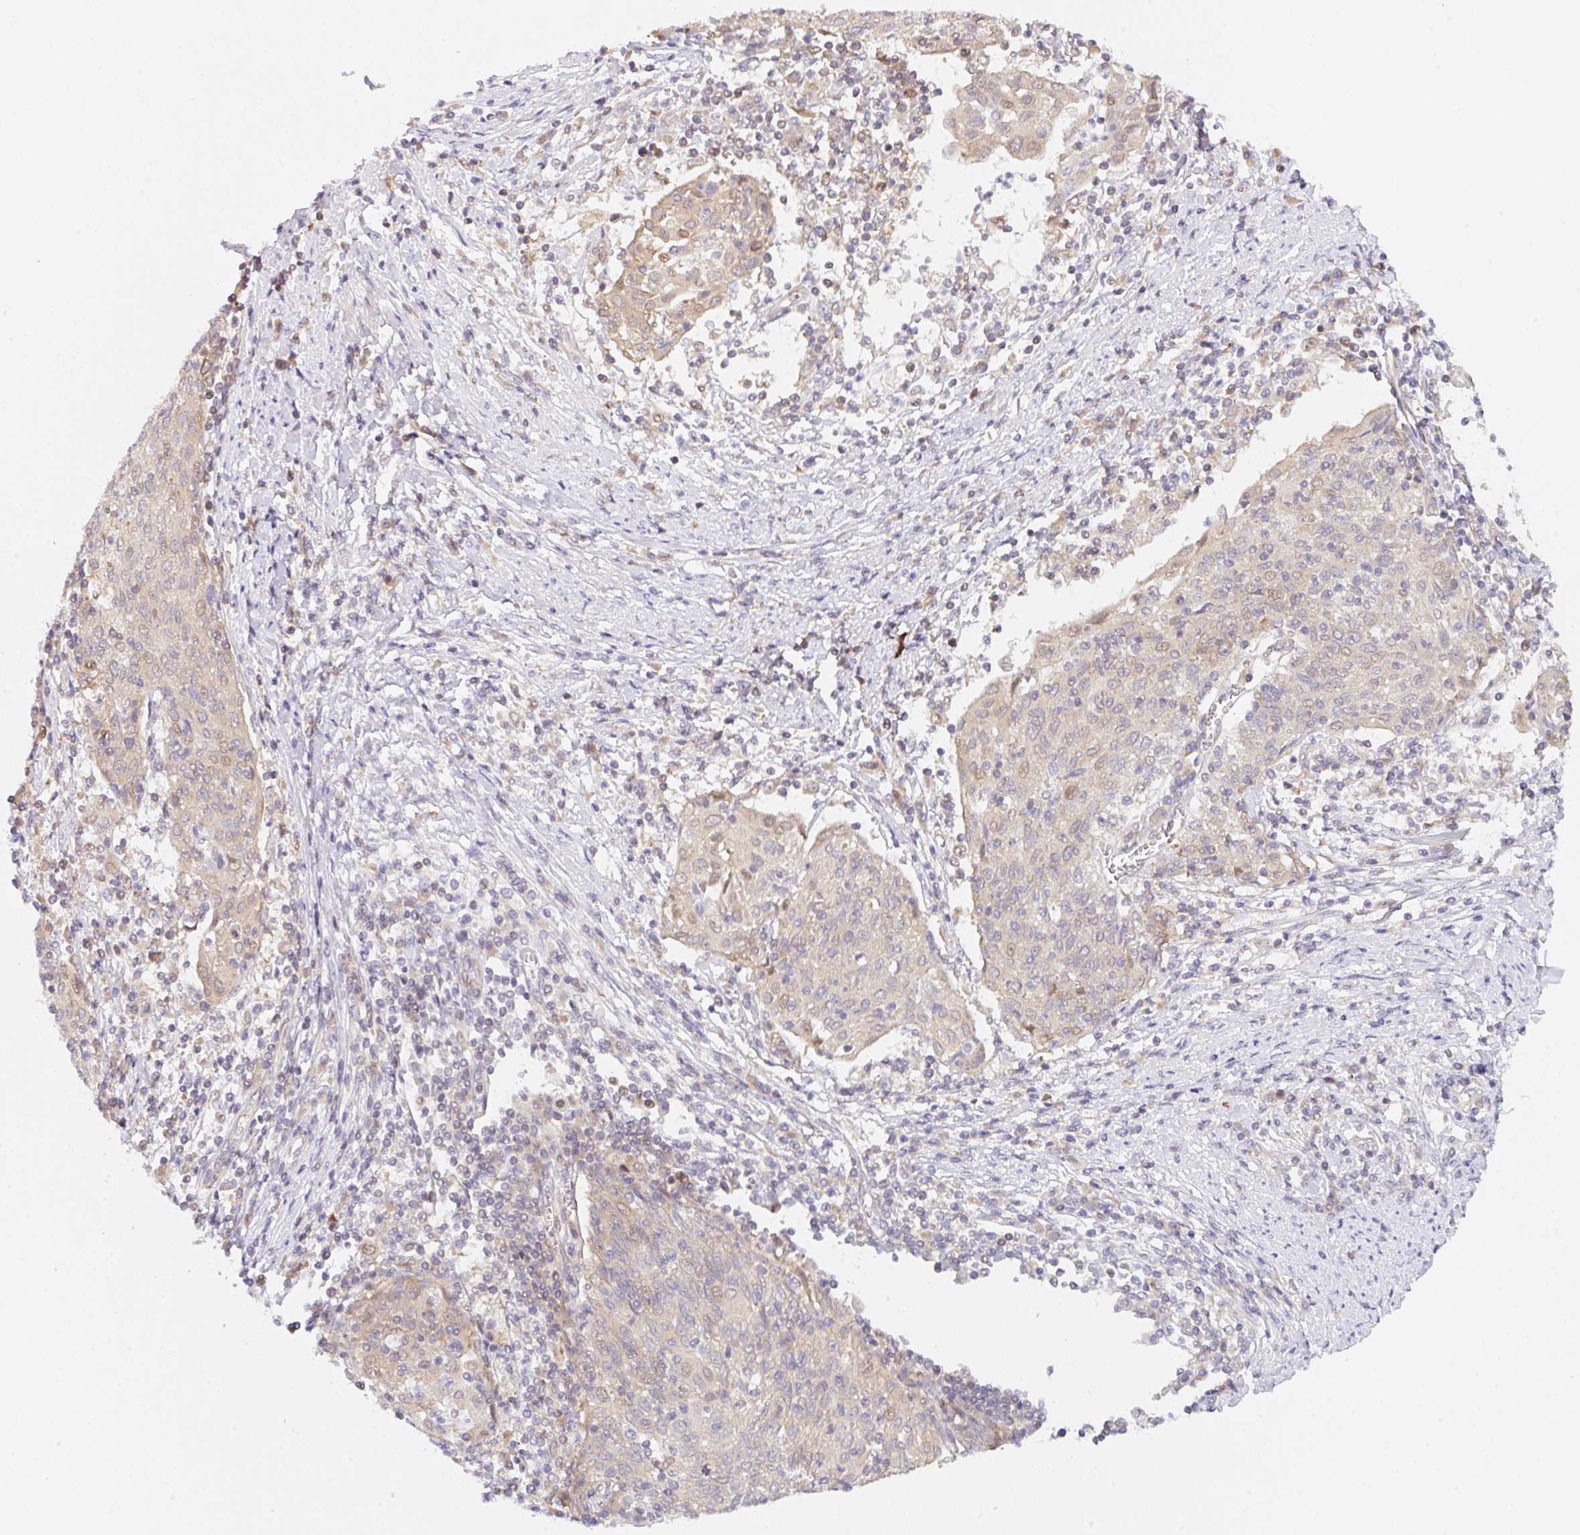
{"staining": {"intensity": "weak", "quantity": "<25%", "location": "cytoplasmic/membranous"}, "tissue": "cervical cancer", "cell_type": "Tumor cells", "image_type": "cancer", "snomed": [{"axis": "morphology", "description": "Squamous cell carcinoma, NOS"}, {"axis": "topography", "description": "Cervix"}], "caption": "Cervical cancer (squamous cell carcinoma) was stained to show a protein in brown. There is no significant staining in tumor cells.", "gene": "TBPL2", "patient": {"sex": "female", "age": 52}}